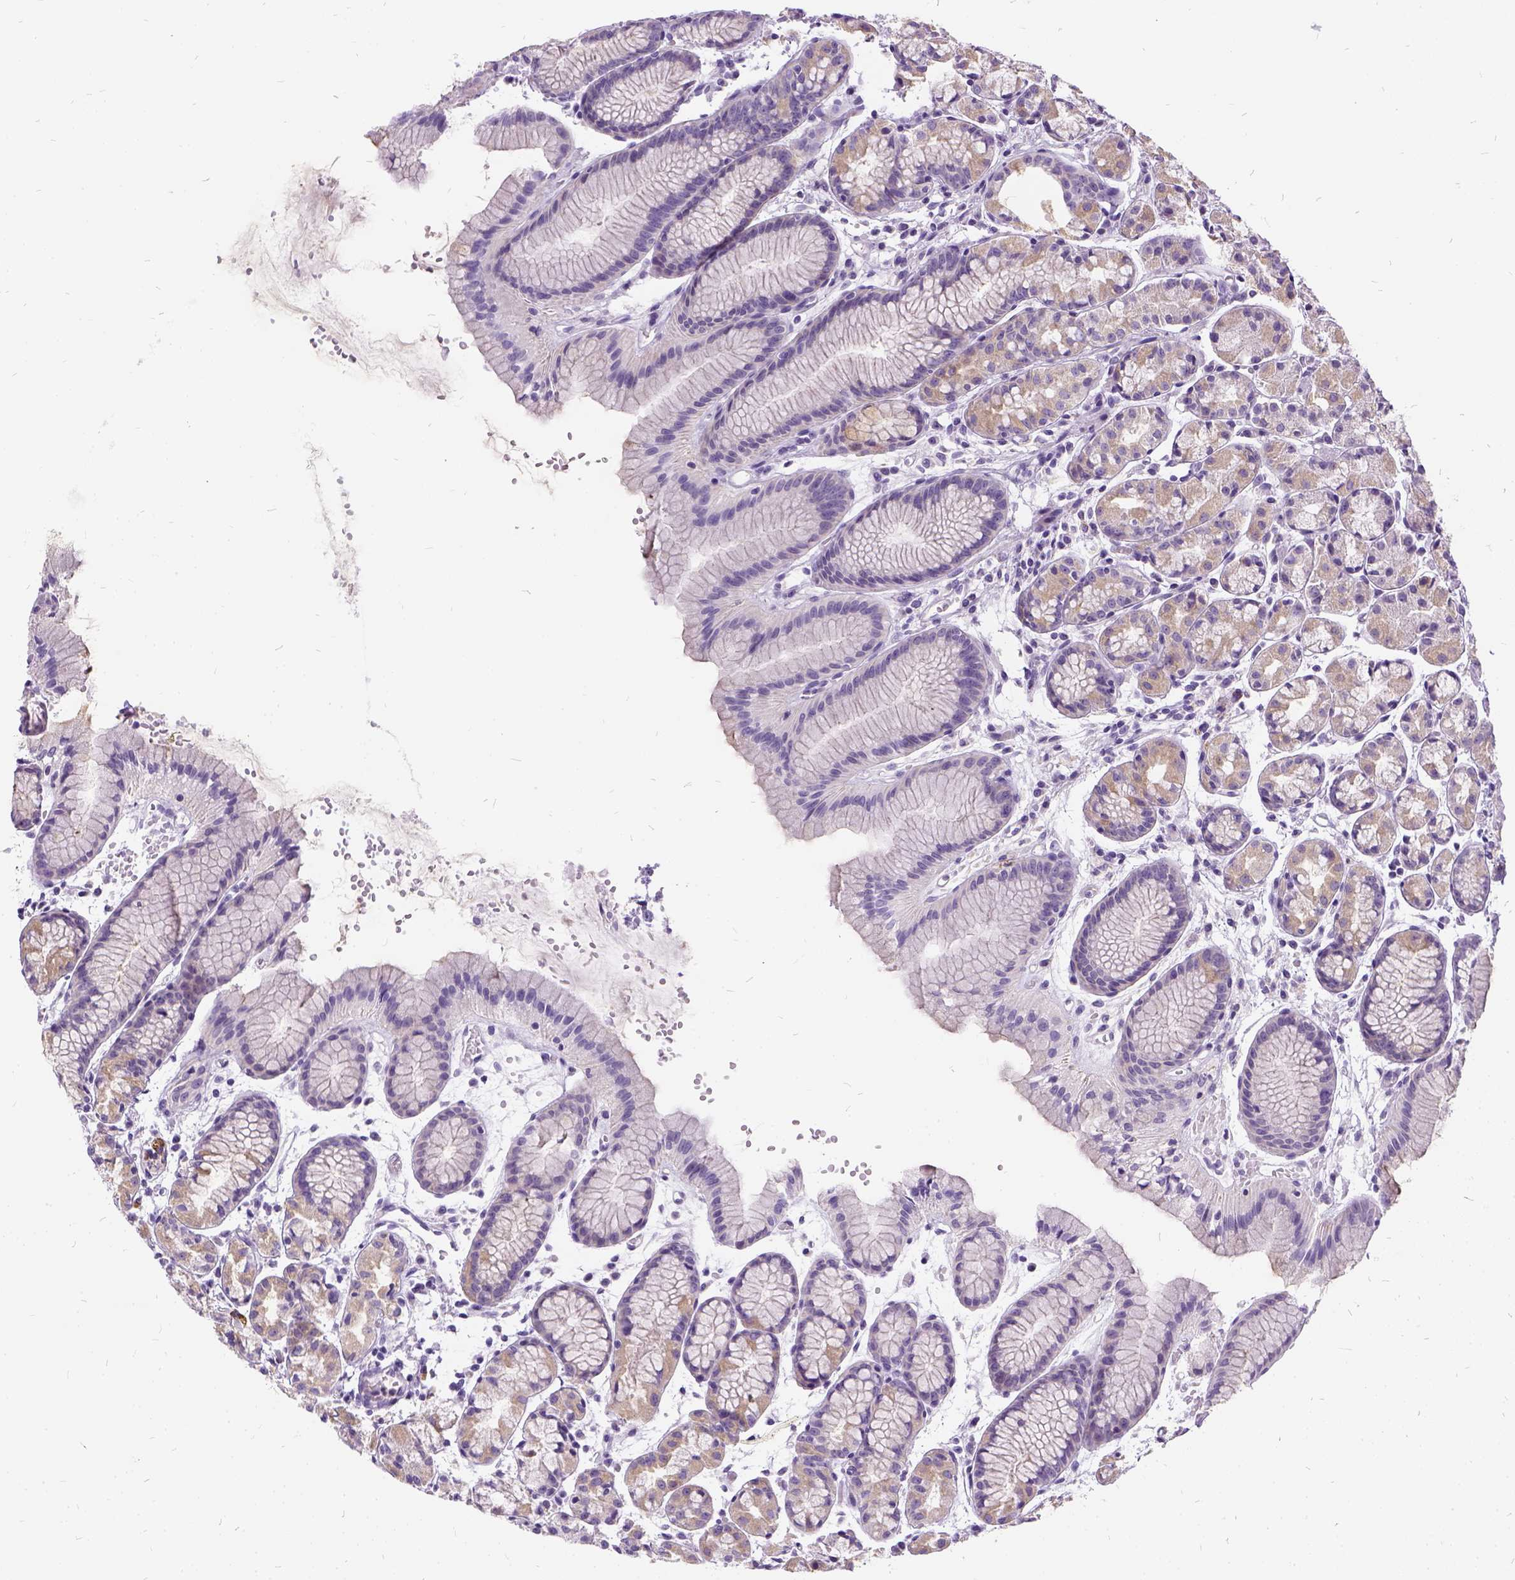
{"staining": {"intensity": "weak", "quantity": "25%-75%", "location": "cytoplasmic/membranous"}, "tissue": "stomach", "cell_type": "Glandular cells", "image_type": "normal", "snomed": [{"axis": "morphology", "description": "Normal tissue, NOS"}, {"axis": "topography", "description": "Stomach, upper"}], "caption": "Glandular cells demonstrate weak cytoplasmic/membranous expression in about 25%-75% of cells in unremarkable stomach.", "gene": "FDX1", "patient": {"sex": "male", "age": 47}}